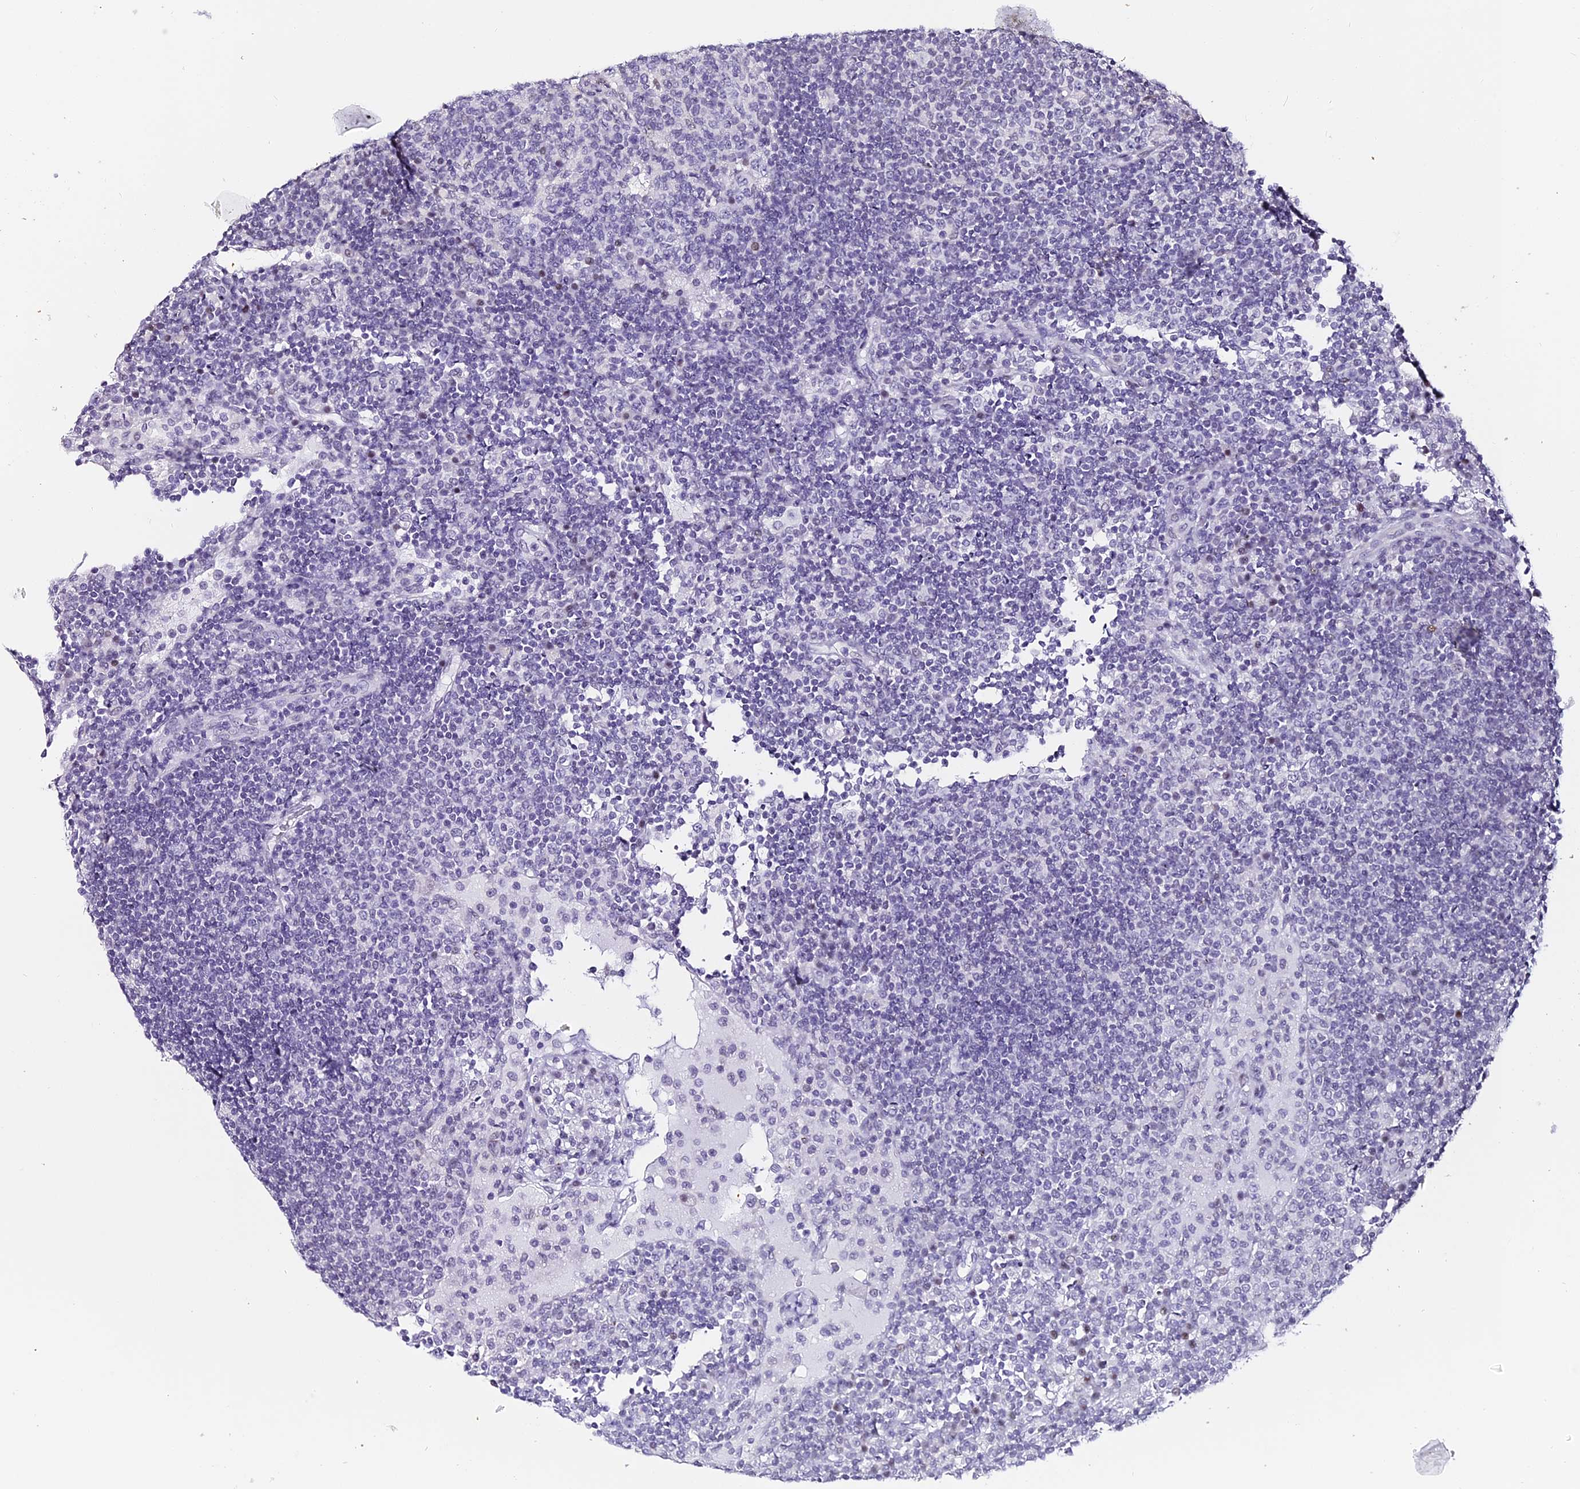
{"staining": {"intensity": "negative", "quantity": "none", "location": "none"}, "tissue": "lymph node", "cell_type": "Germinal center cells", "image_type": "normal", "snomed": [{"axis": "morphology", "description": "Normal tissue, NOS"}, {"axis": "topography", "description": "Lymph node"}], "caption": "High magnification brightfield microscopy of normal lymph node stained with DAB (3,3'-diaminobenzidine) (brown) and counterstained with hematoxylin (blue): germinal center cells show no significant staining. (Immunohistochemistry (ihc), brightfield microscopy, high magnification).", "gene": "ABHD14A", "patient": {"sex": "female", "age": 53}}